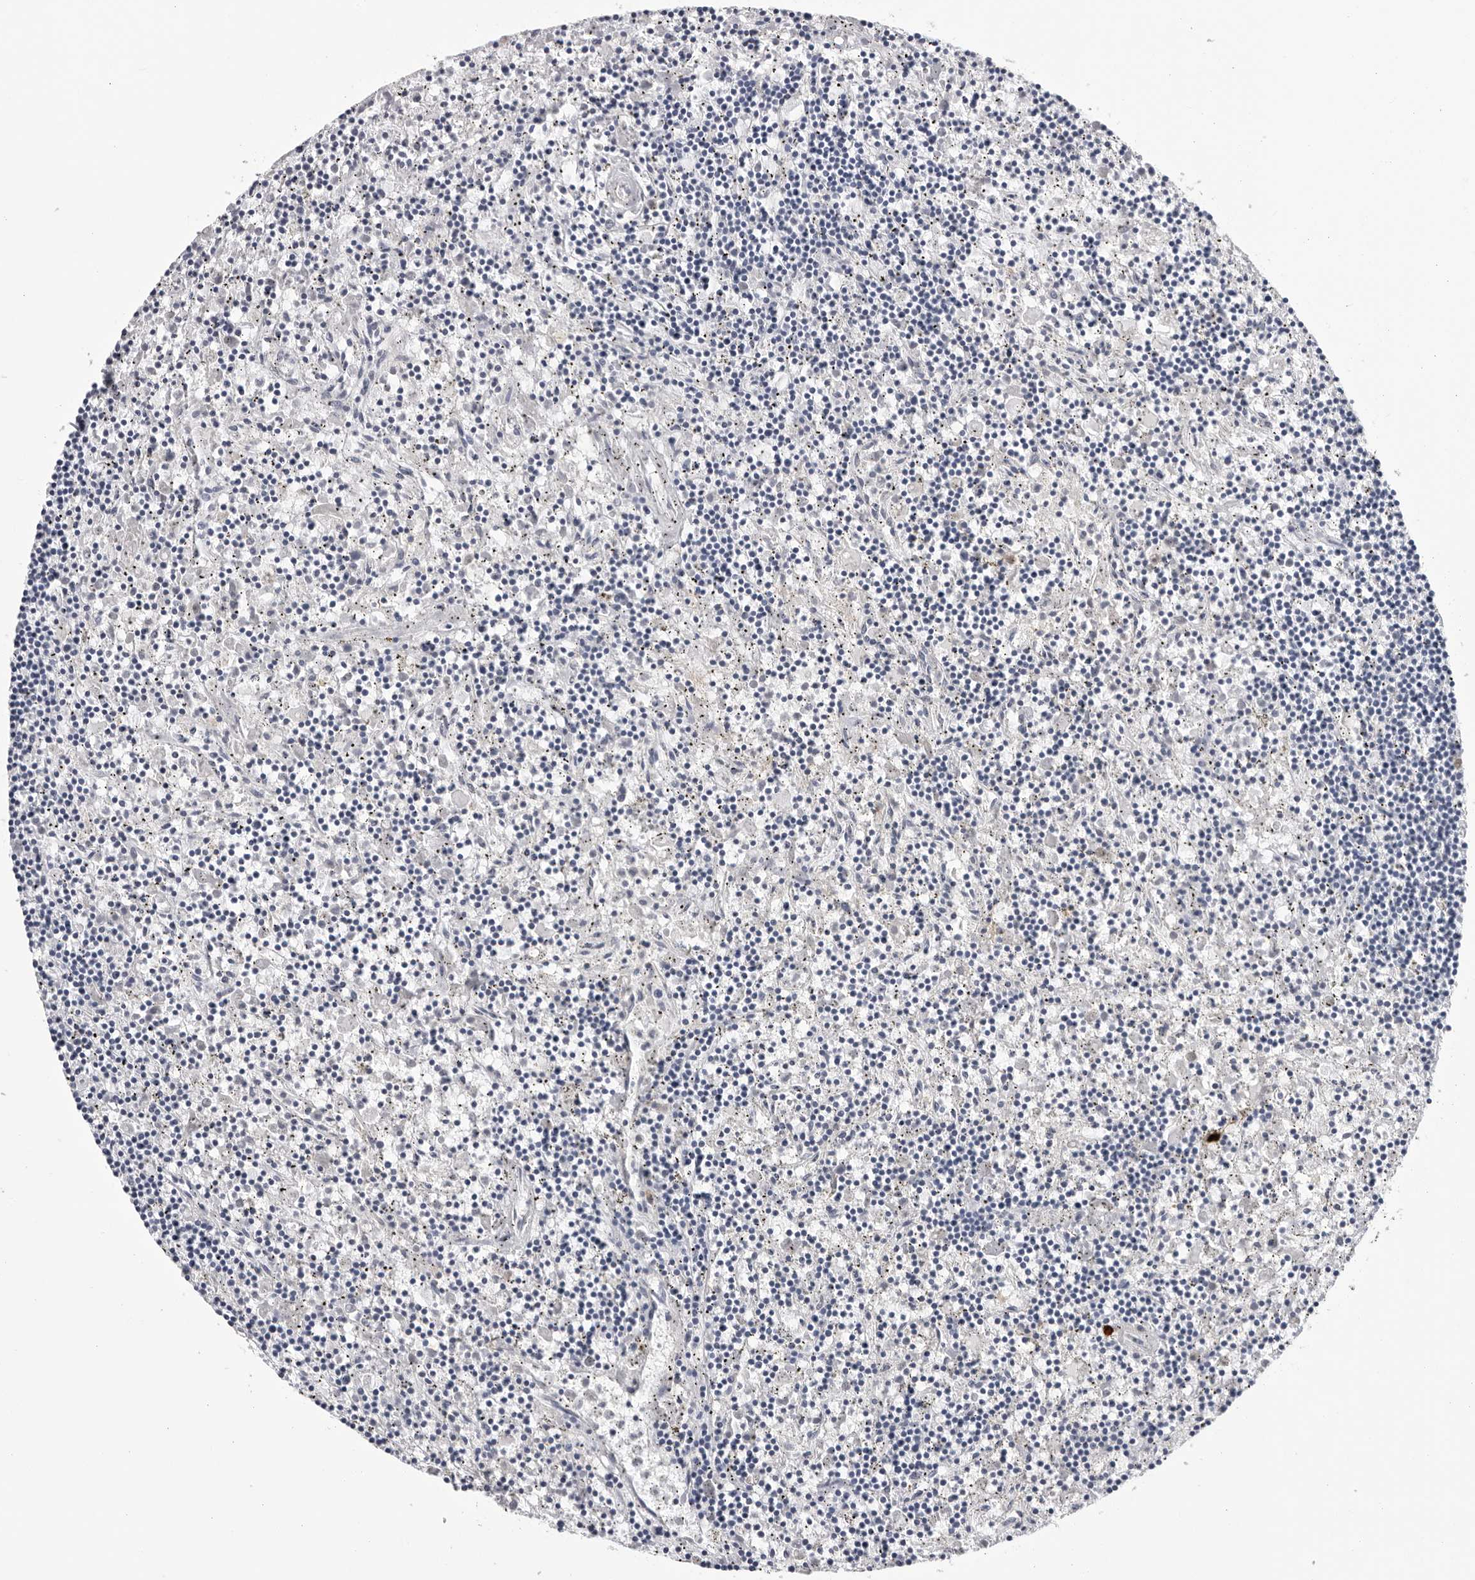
{"staining": {"intensity": "negative", "quantity": "none", "location": "none"}, "tissue": "lymphoma", "cell_type": "Tumor cells", "image_type": "cancer", "snomed": [{"axis": "morphology", "description": "Malignant lymphoma, non-Hodgkin's type, Low grade"}, {"axis": "topography", "description": "Spleen"}], "caption": "IHC of low-grade malignant lymphoma, non-Hodgkin's type reveals no expression in tumor cells.", "gene": "ZNF502", "patient": {"sex": "male", "age": 76}}